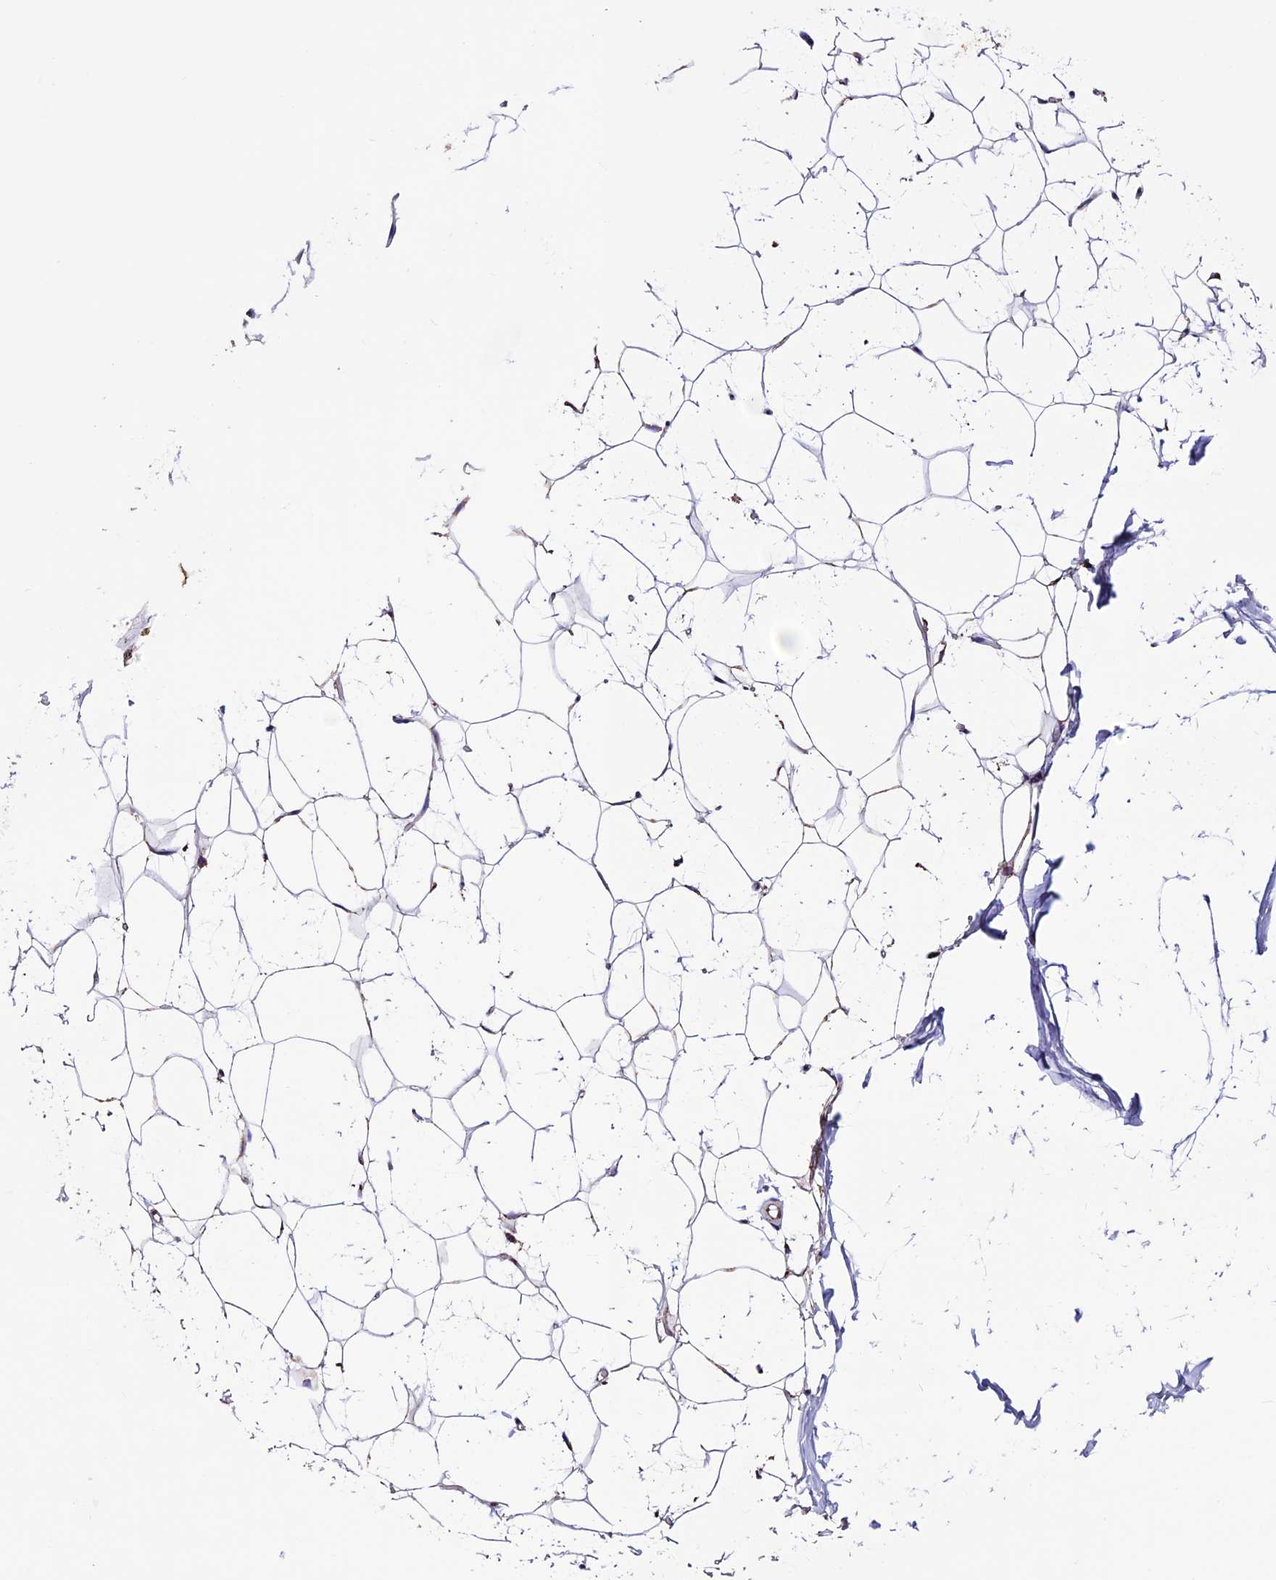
{"staining": {"intensity": "weak", "quantity": ">75%", "location": "cytoplasmic/membranous"}, "tissue": "adipose tissue", "cell_type": "Adipocytes", "image_type": "normal", "snomed": [{"axis": "morphology", "description": "Normal tissue, NOS"}, {"axis": "topography", "description": "Breast"}], "caption": "Normal adipose tissue reveals weak cytoplasmic/membranous positivity in about >75% of adipocytes (DAB IHC, brown staining for protein, blue staining for nuclei)..", "gene": "CX3CL1", "patient": {"sex": "female", "age": 26}}